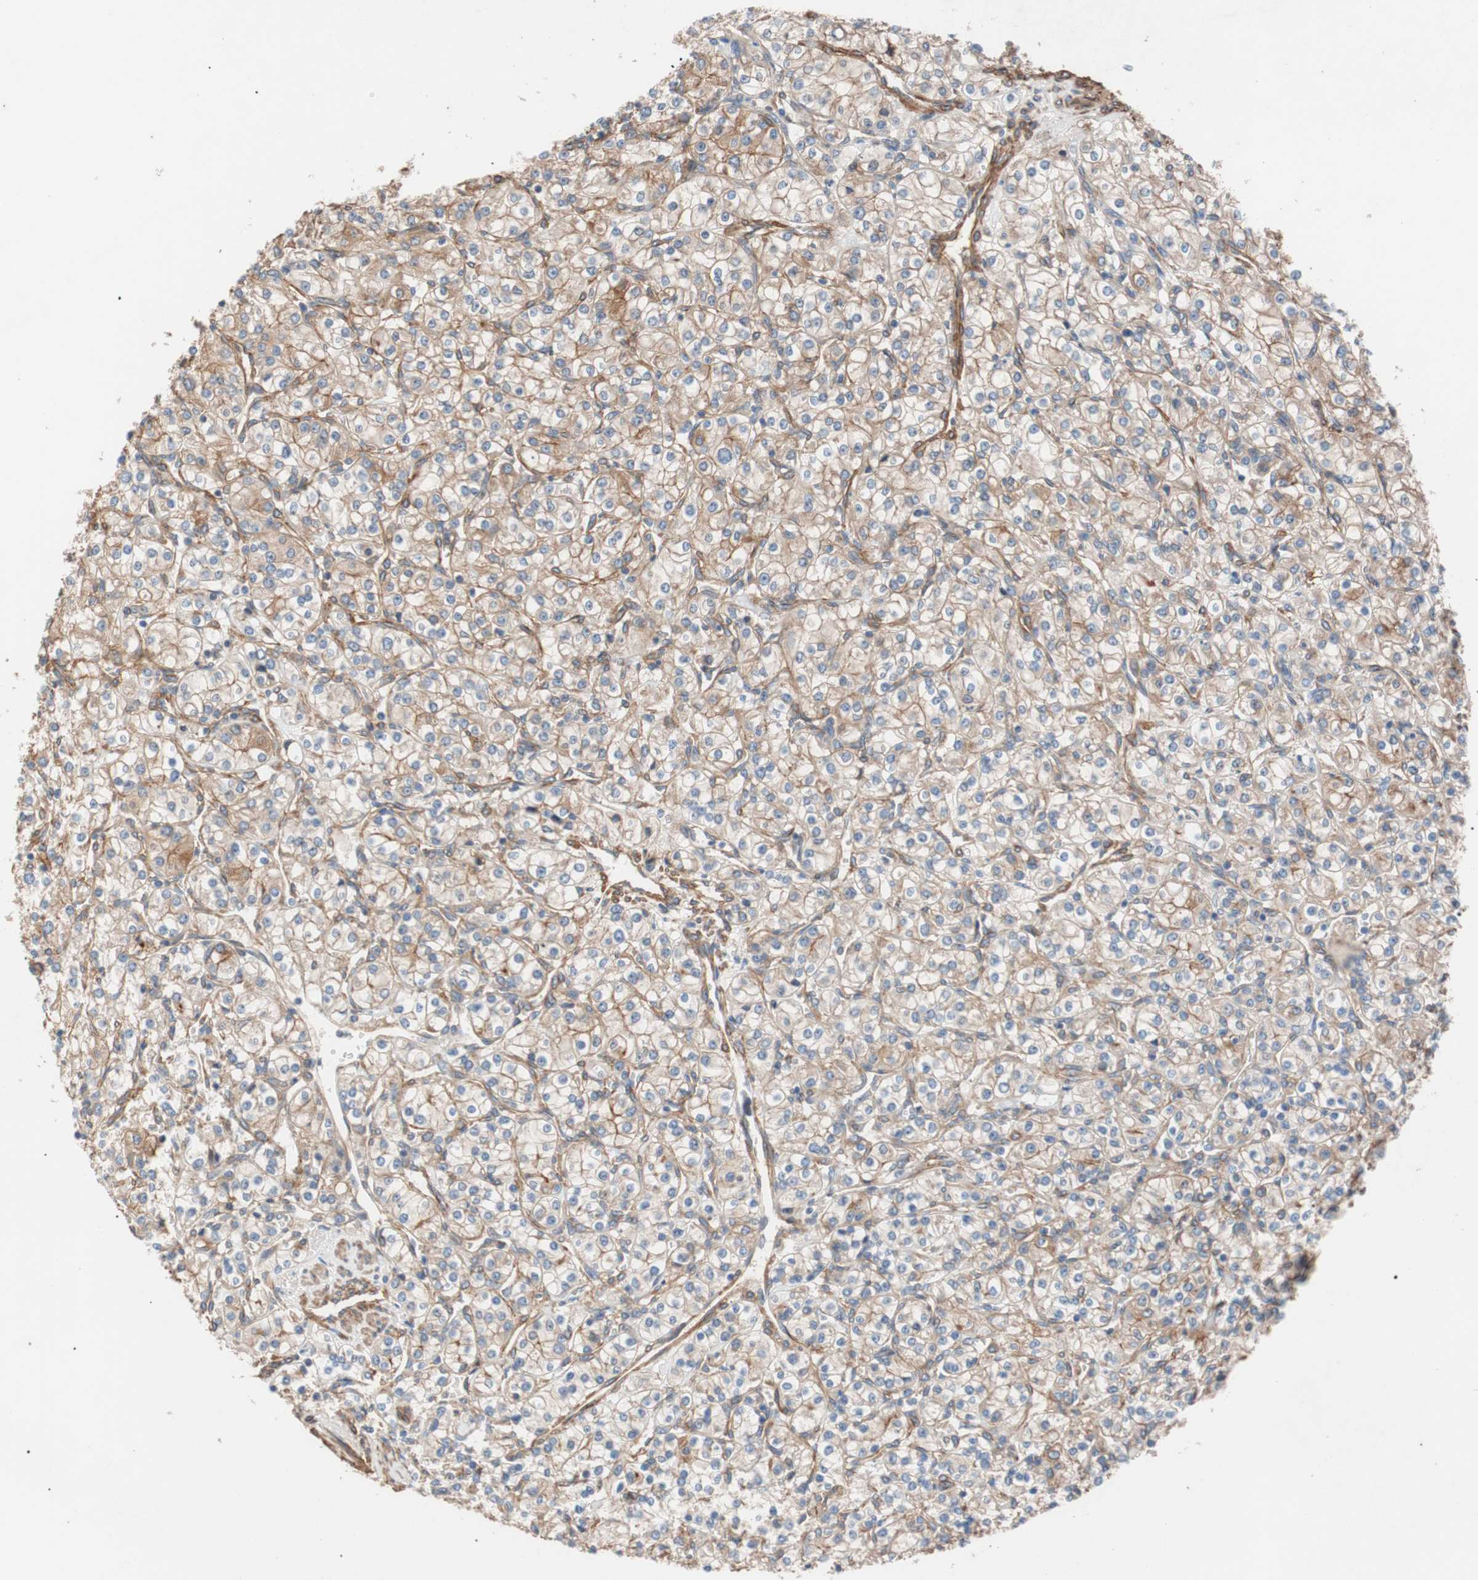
{"staining": {"intensity": "weak", "quantity": "<25%", "location": "cytoplasmic/membranous"}, "tissue": "renal cancer", "cell_type": "Tumor cells", "image_type": "cancer", "snomed": [{"axis": "morphology", "description": "Adenocarcinoma, NOS"}, {"axis": "topography", "description": "Kidney"}], "caption": "IHC histopathology image of neoplastic tissue: human renal cancer (adenocarcinoma) stained with DAB exhibits no significant protein staining in tumor cells.", "gene": "SPINT1", "patient": {"sex": "male", "age": 77}}